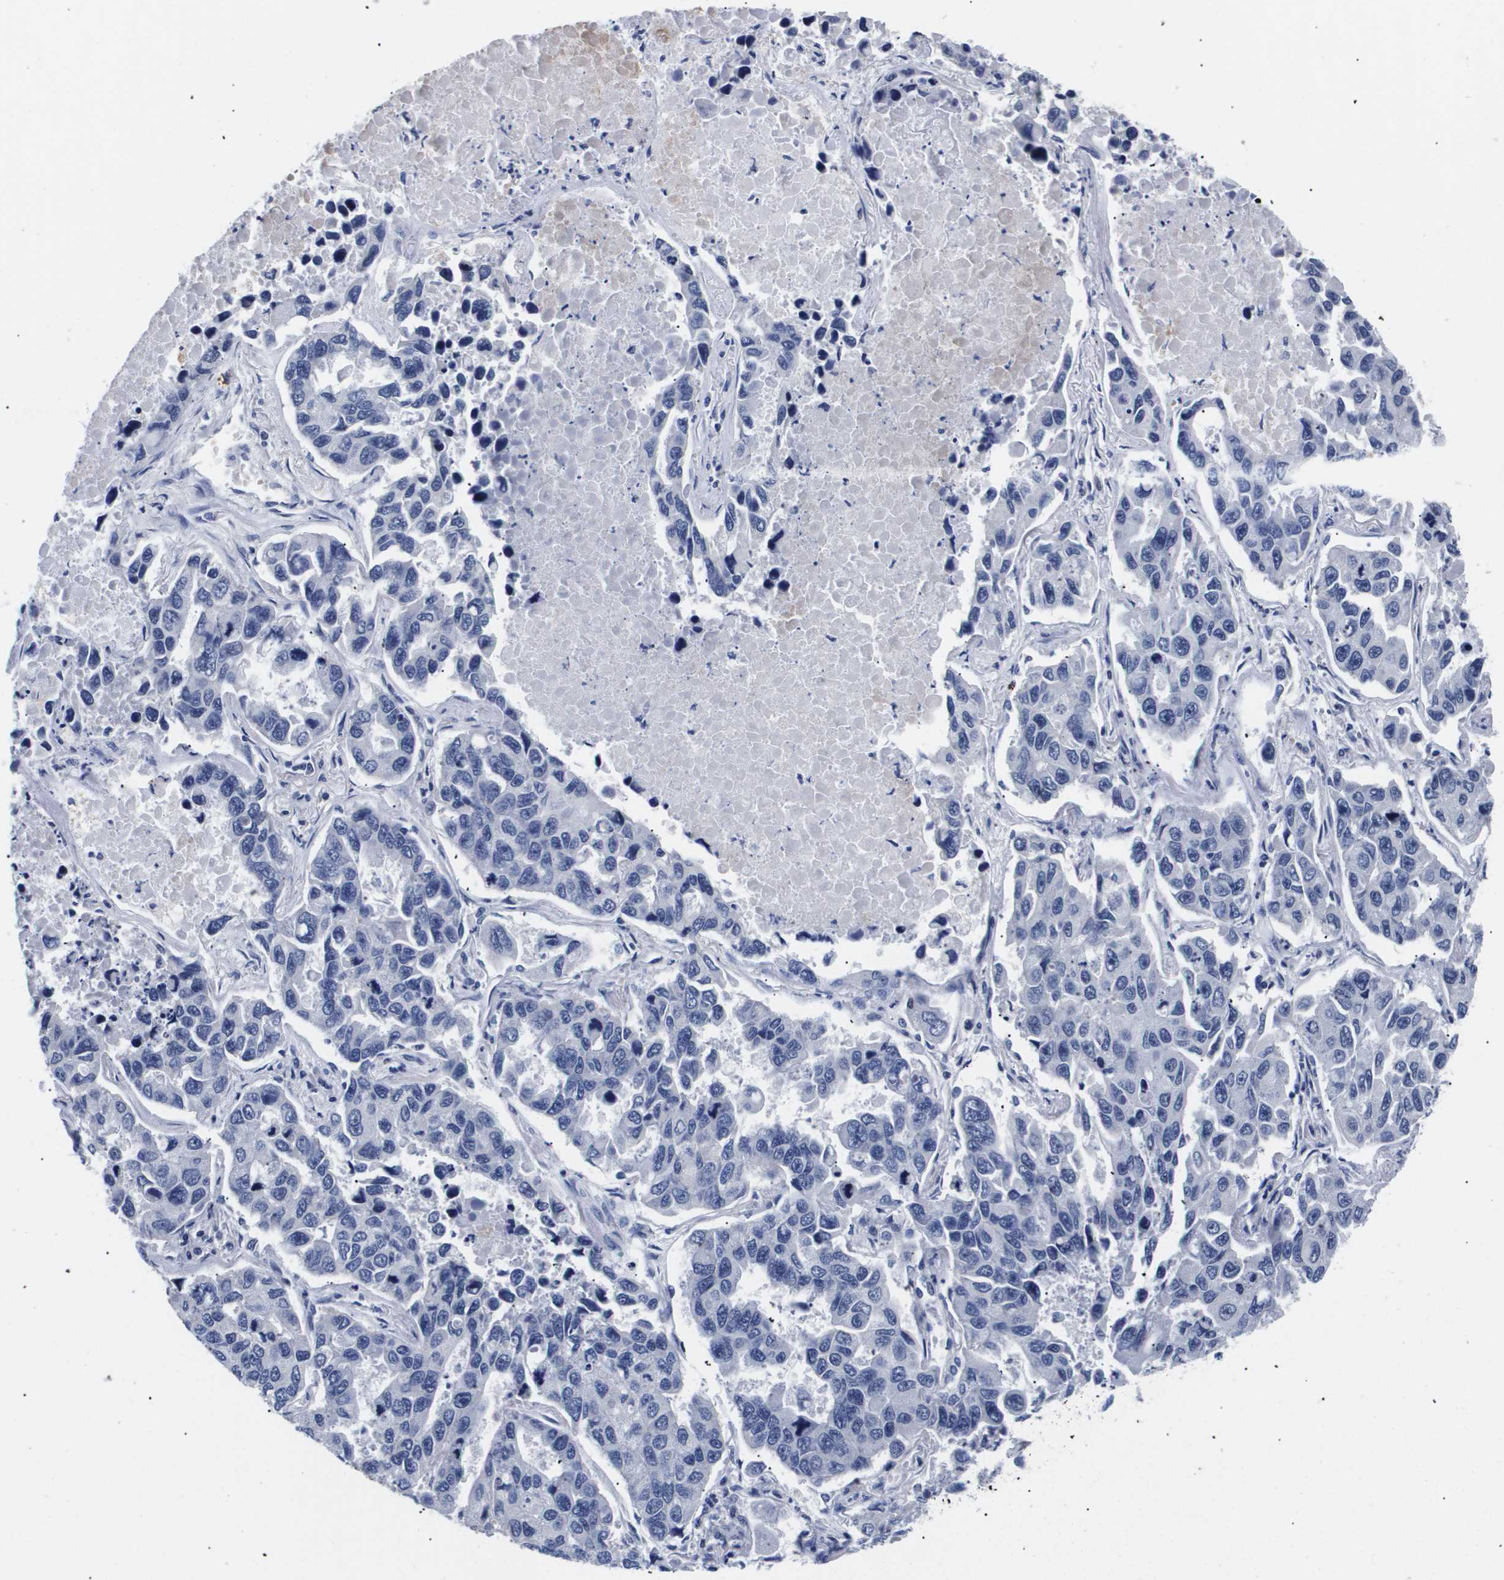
{"staining": {"intensity": "negative", "quantity": "none", "location": "none"}, "tissue": "lung cancer", "cell_type": "Tumor cells", "image_type": "cancer", "snomed": [{"axis": "morphology", "description": "Adenocarcinoma, NOS"}, {"axis": "topography", "description": "Lung"}], "caption": "There is no significant expression in tumor cells of lung cancer (adenocarcinoma).", "gene": "ATP6V0A4", "patient": {"sex": "male", "age": 64}}